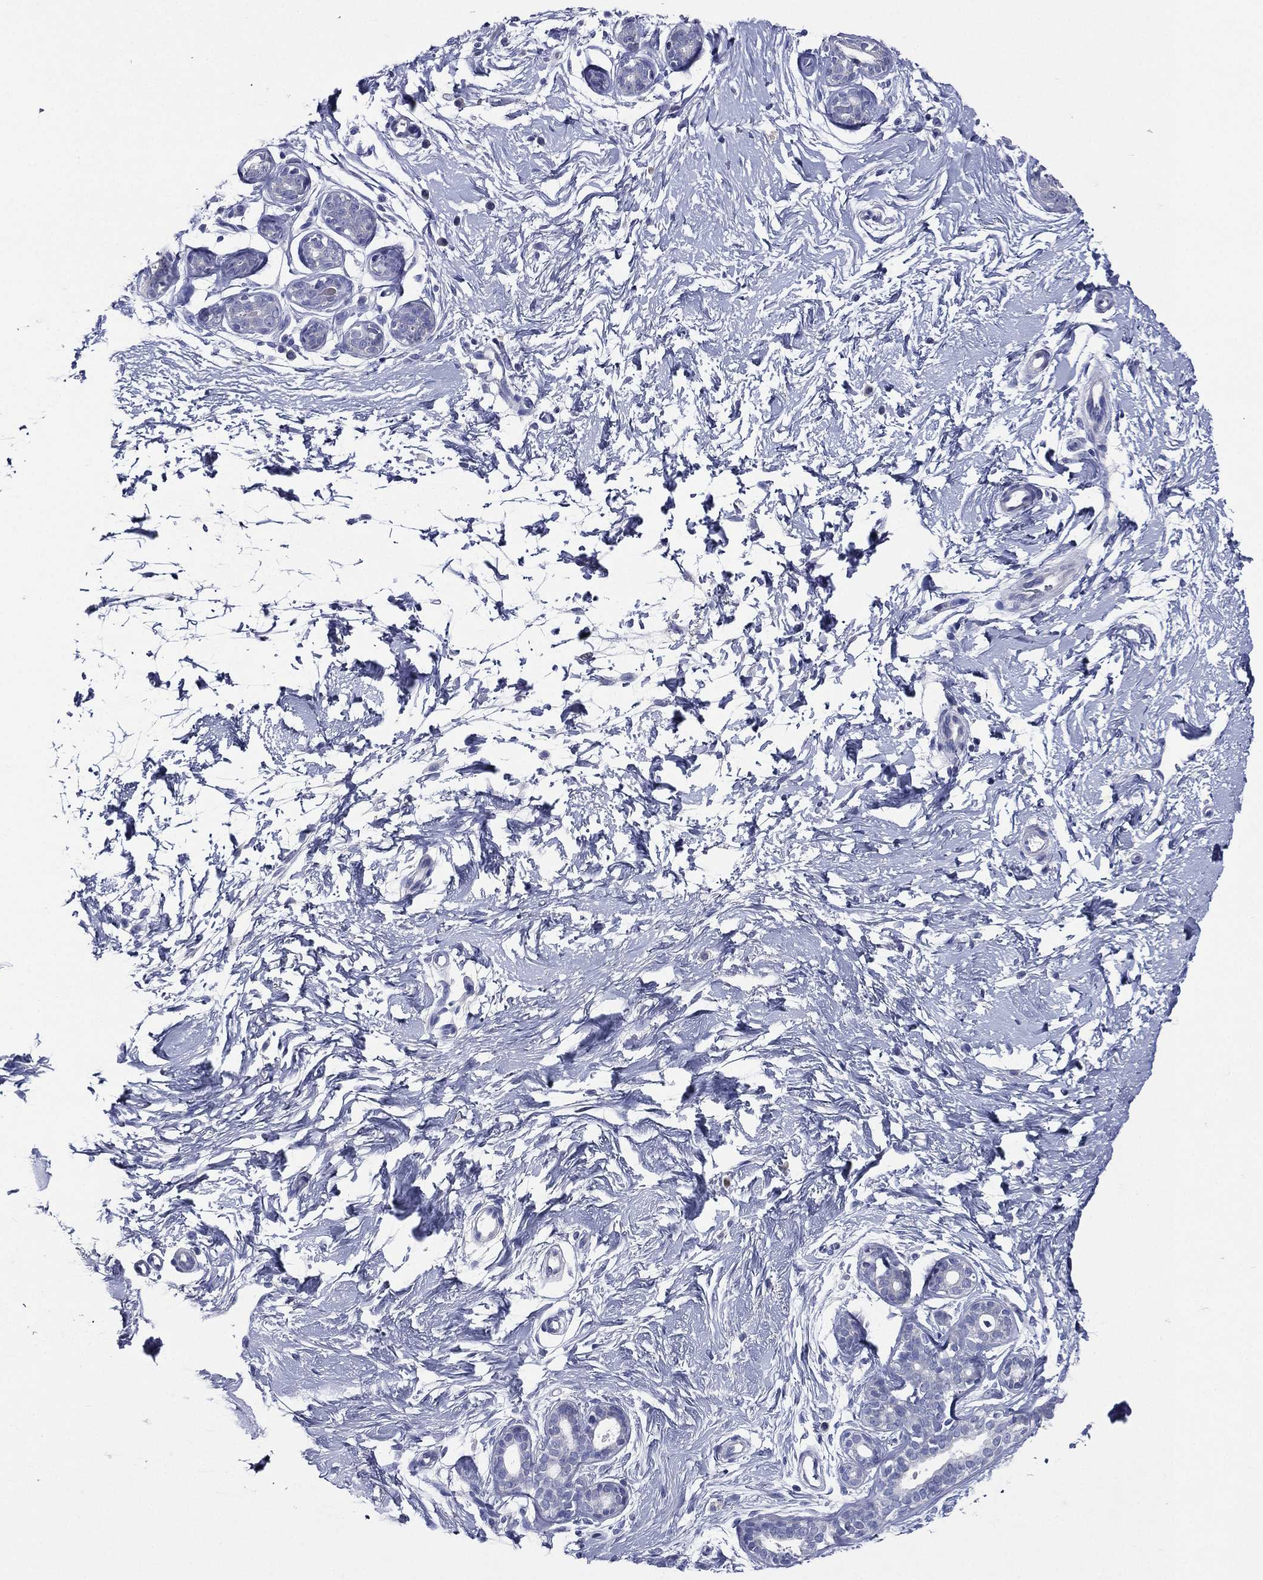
{"staining": {"intensity": "negative", "quantity": "none", "location": "none"}, "tissue": "breast", "cell_type": "Adipocytes", "image_type": "normal", "snomed": [{"axis": "morphology", "description": "Normal tissue, NOS"}, {"axis": "topography", "description": "Breast"}], "caption": "Immunohistochemistry (IHC) of unremarkable breast demonstrates no positivity in adipocytes. (Stains: DAB immunohistochemistry with hematoxylin counter stain, Microscopy: brightfield microscopy at high magnification).", "gene": "TGM1", "patient": {"sex": "female", "age": 37}}